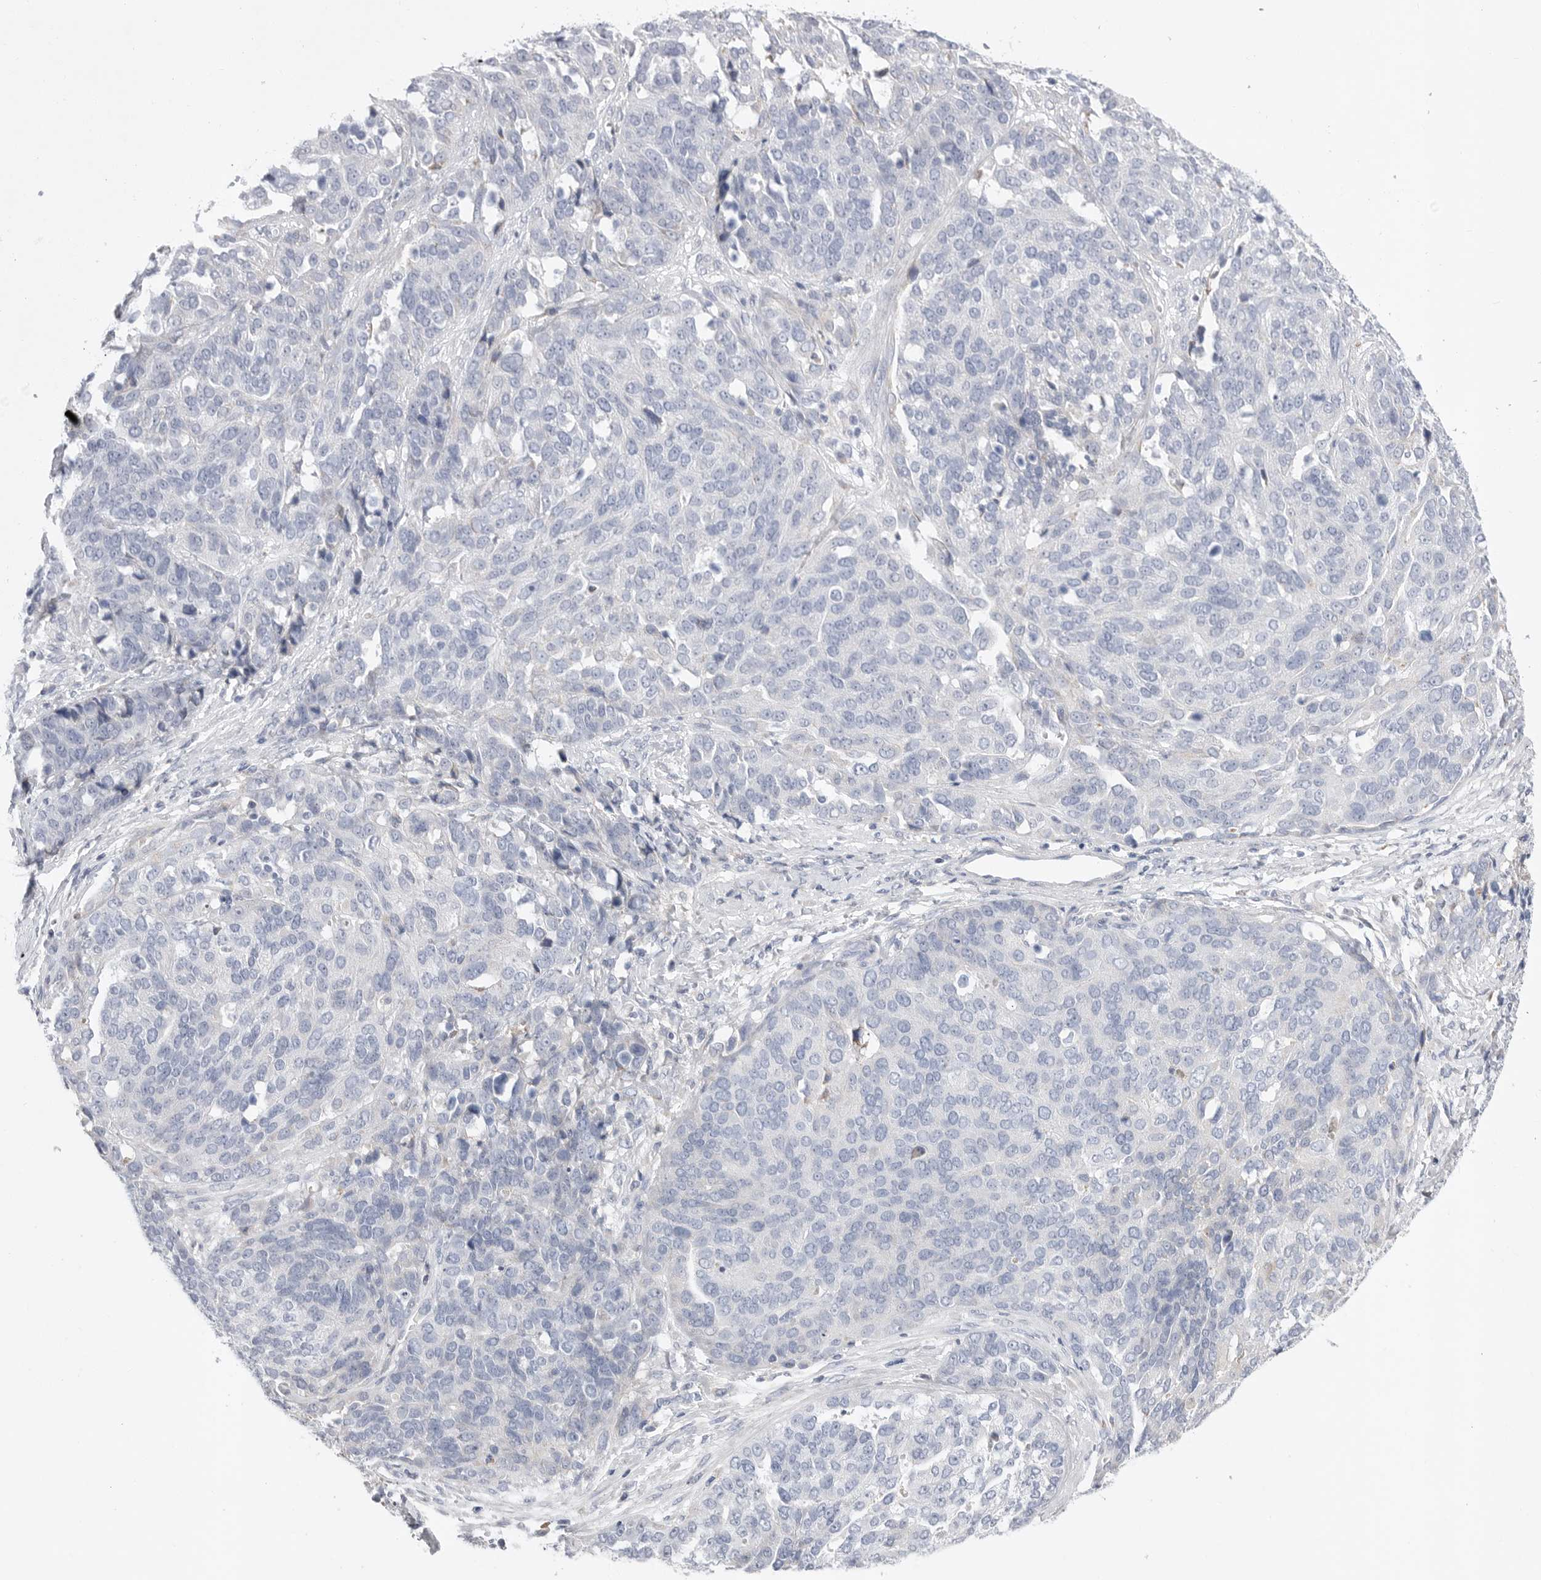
{"staining": {"intensity": "negative", "quantity": "none", "location": "none"}, "tissue": "ovarian cancer", "cell_type": "Tumor cells", "image_type": "cancer", "snomed": [{"axis": "morphology", "description": "Cystadenocarcinoma, serous, NOS"}, {"axis": "topography", "description": "Ovary"}], "caption": "Ovarian cancer was stained to show a protein in brown. There is no significant expression in tumor cells.", "gene": "CAMK2B", "patient": {"sex": "female", "age": 44}}